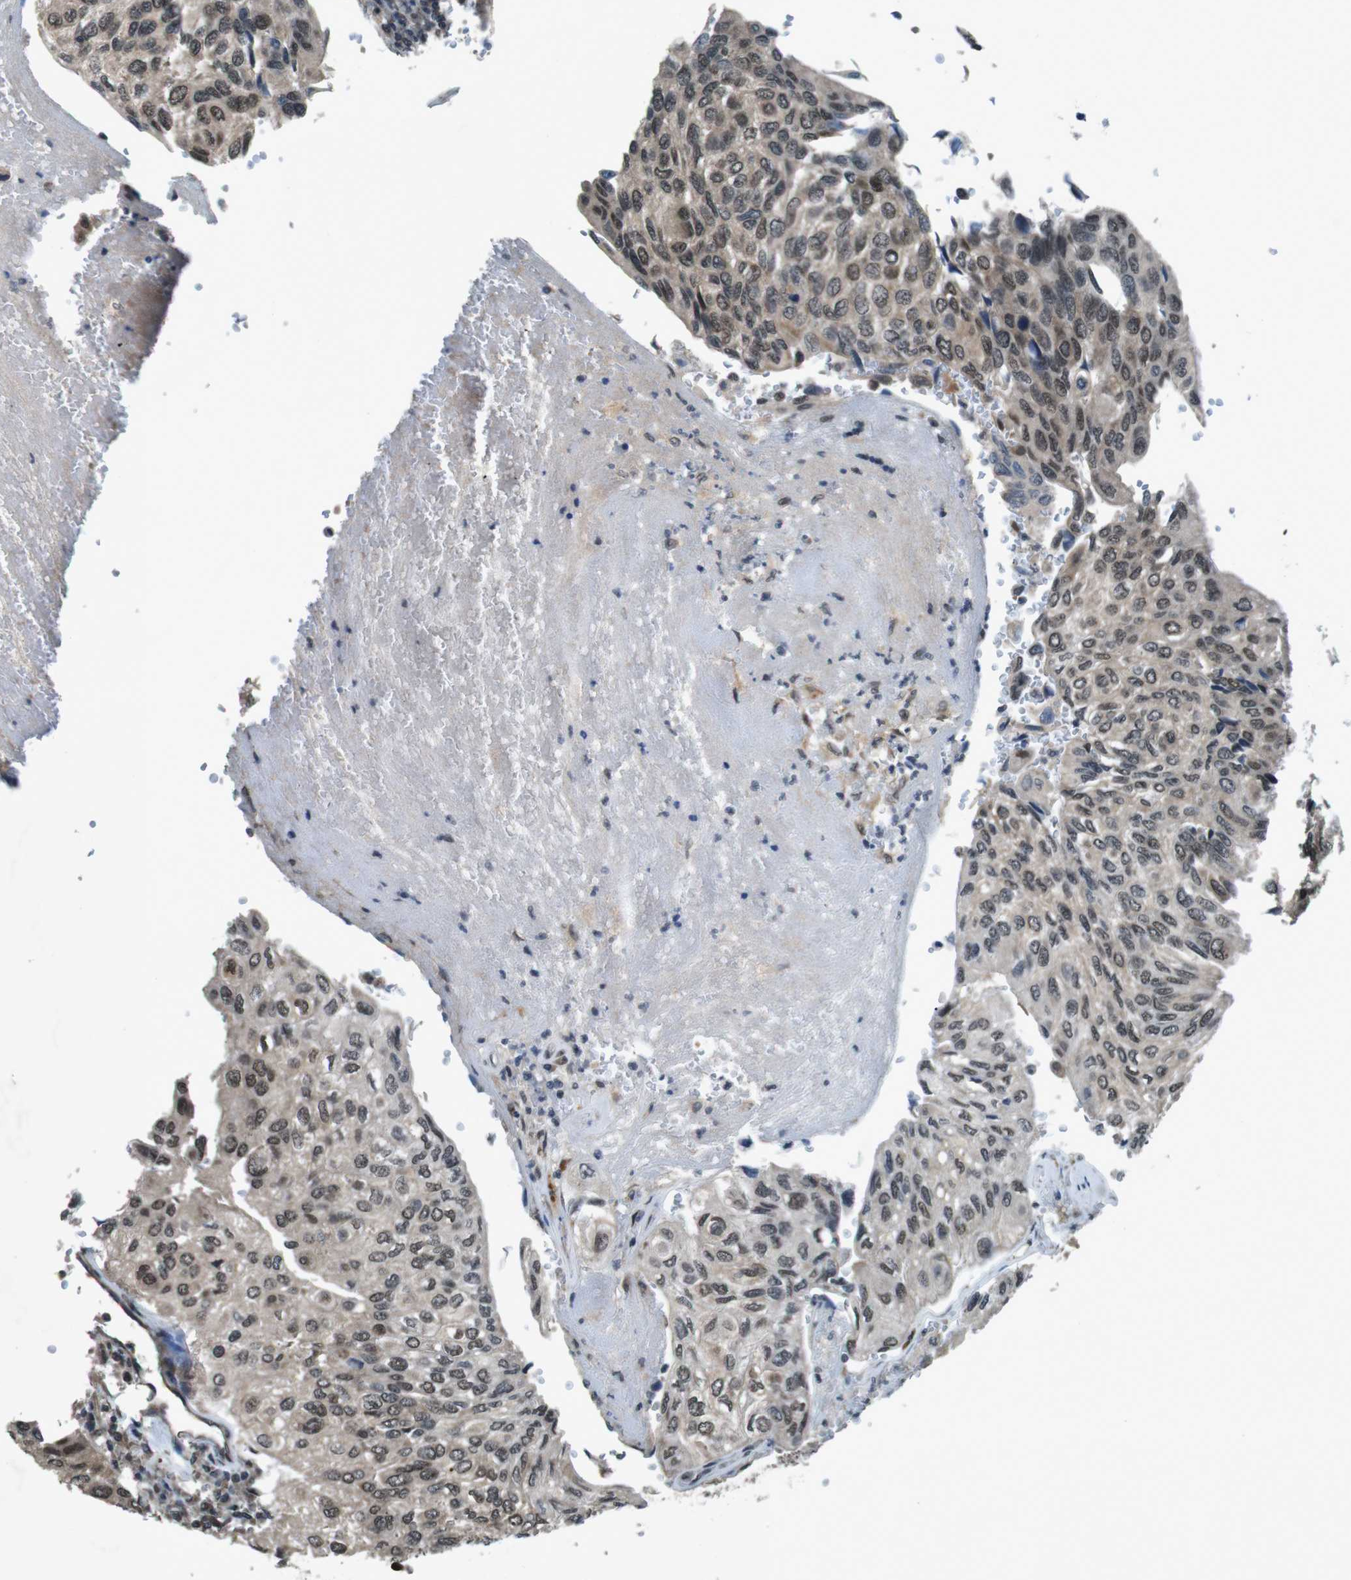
{"staining": {"intensity": "weak", "quantity": ">75%", "location": "cytoplasmic/membranous,nuclear"}, "tissue": "urothelial cancer", "cell_type": "Tumor cells", "image_type": "cancer", "snomed": [{"axis": "morphology", "description": "Urothelial carcinoma, High grade"}, {"axis": "topography", "description": "Urinary bladder"}], "caption": "Protein expression analysis of high-grade urothelial carcinoma reveals weak cytoplasmic/membranous and nuclear positivity in approximately >75% of tumor cells. (Stains: DAB in brown, nuclei in blue, Microscopy: brightfield microscopy at high magnification).", "gene": "SOCS1", "patient": {"sex": "male", "age": 66}}